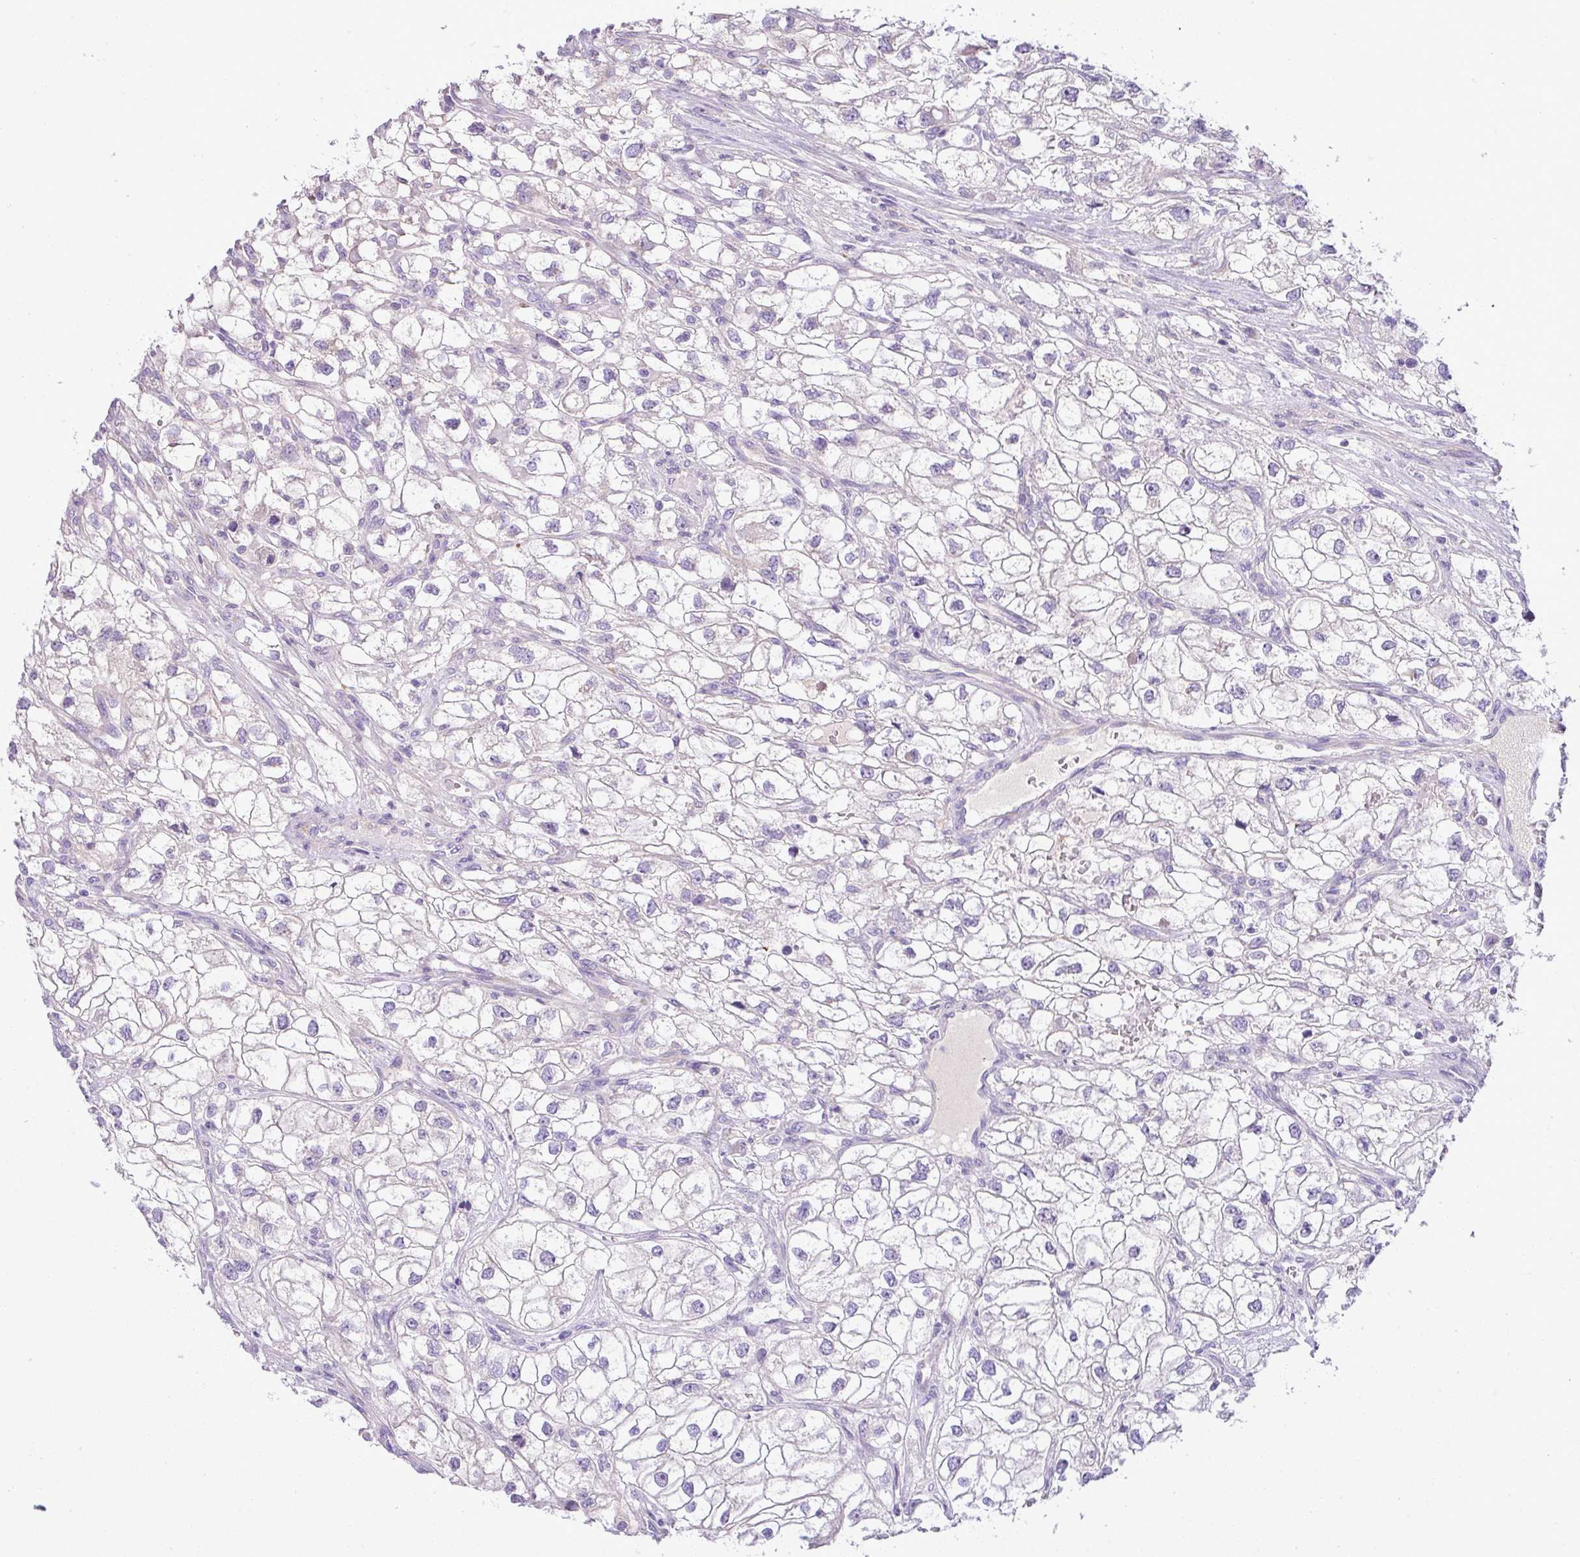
{"staining": {"intensity": "negative", "quantity": "none", "location": "none"}, "tissue": "renal cancer", "cell_type": "Tumor cells", "image_type": "cancer", "snomed": [{"axis": "morphology", "description": "Adenocarcinoma, NOS"}, {"axis": "topography", "description": "Kidney"}], "caption": "Immunohistochemistry (IHC) image of renal cancer stained for a protein (brown), which shows no staining in tumor cells.", "gene": "ENSG00000273748", "patient": {"sex": "male", "age": 59}}